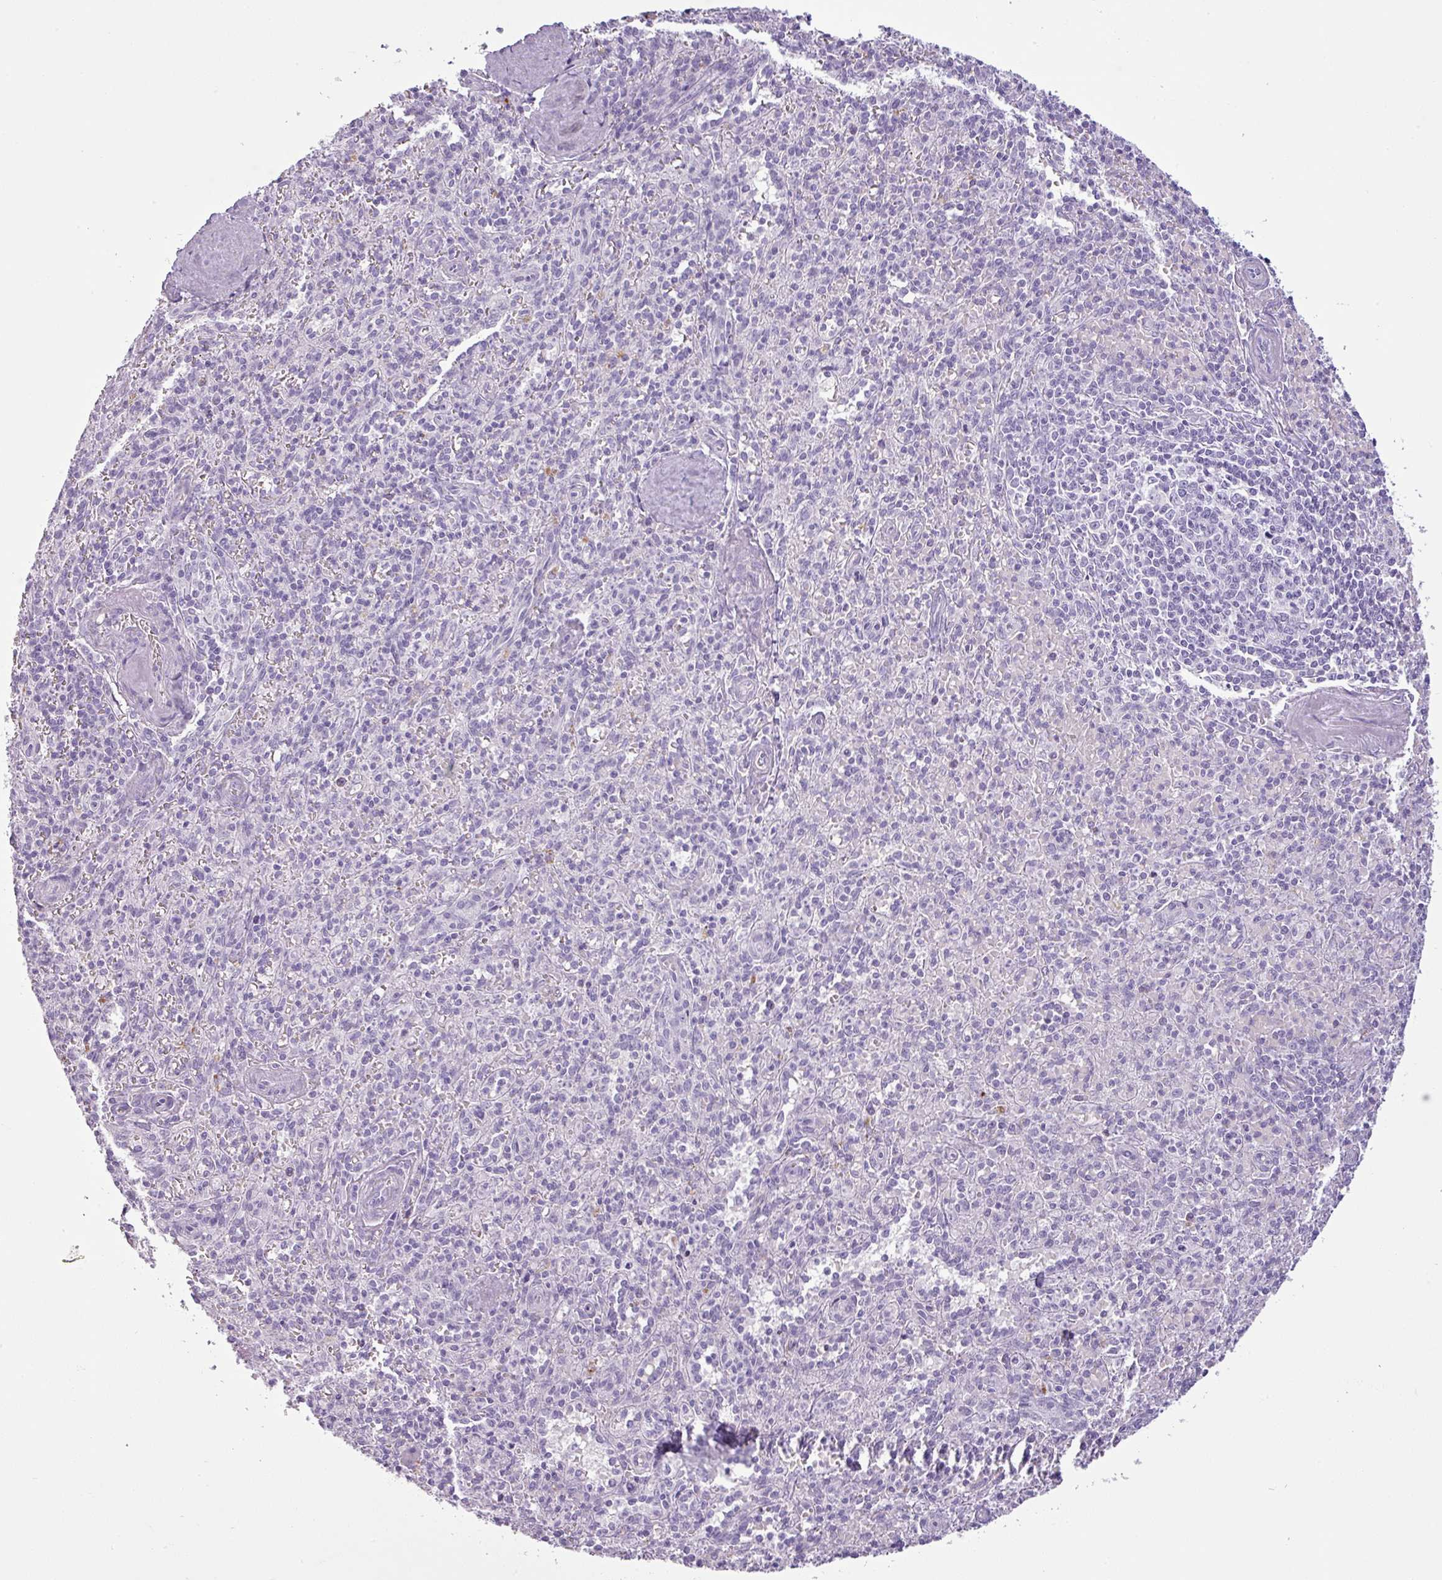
{"staining": {"intensity": "negative", "quantity": "none", "location": "none"}, "tissue": "spleen", "cell_type": "Cells in red pulp", "image_type": "normal", "snomed": [{"axis": "morphology", "description": "Normal tissue, NOS"}, {"axis": "topography", "description": "Spleen"}], "caption": "Immunohistochemical staining of benign spleen shows no significant positivity in cells in red pulp. (Brightfield microscopy of DAB immunohistochemistry (IHC) at high magnification).", "gene": "CDH16", "patient": {"sex": "female", "age": 70}}